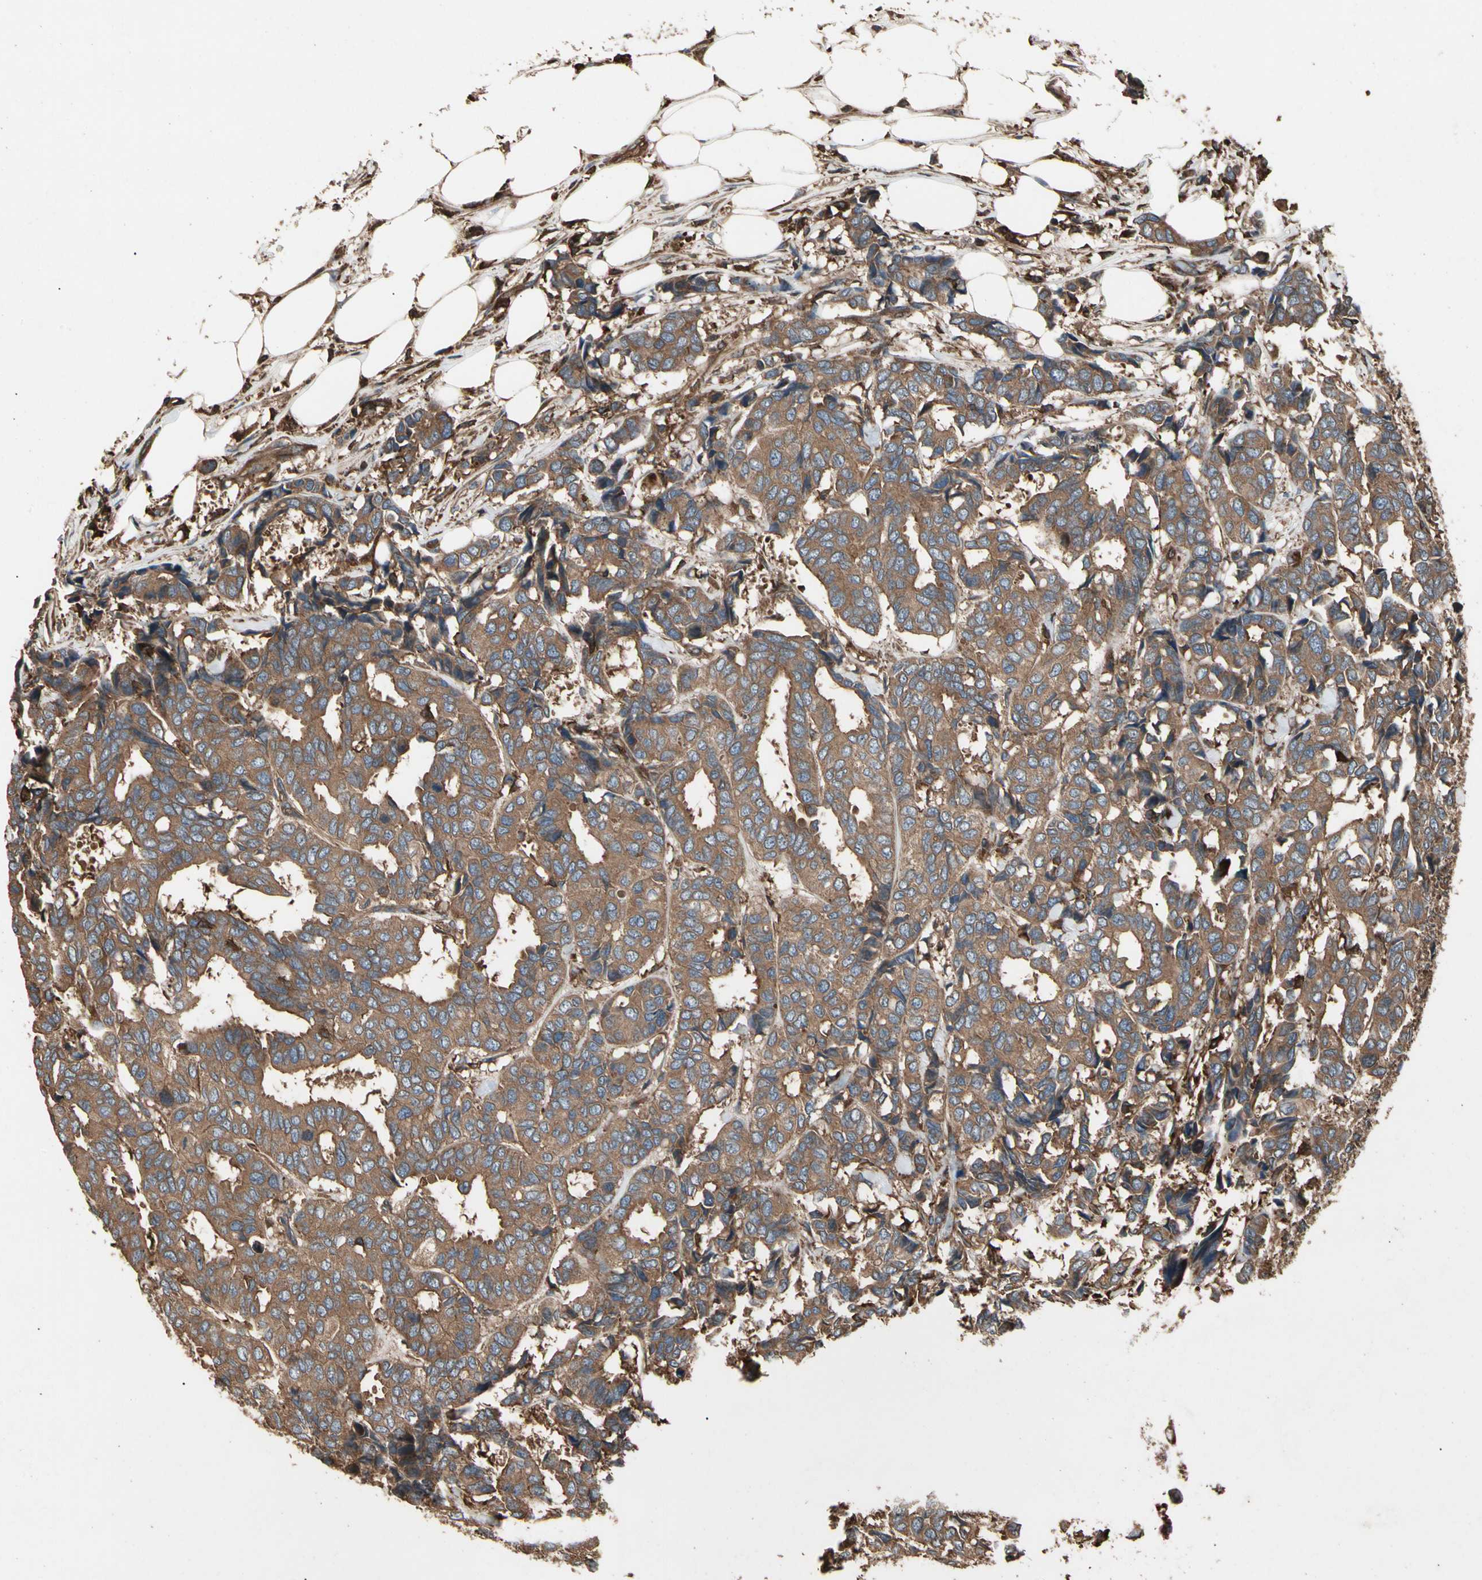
{"staining": {"intensity": "moderate", "quantity": ">75%", "location": "cytoplasmic/membranous"}, "tissue": "breast cancer", "cell_type": "Tumor cells", "image_type": "cancer", "snomed": [{"axis": "morphology", "description": "Duct carcinoma"}, {"axis": "topography", "description": "Breast"}], "caption": "Immunohistochemical staining of breast invasive ductal carcinoma displays medium levels of moderate cytoplasmic/membranous protein positivity in about >75% of tumor cells.", "gene": "AGBL2", "patient": {"sex": "female", "age": 87}}